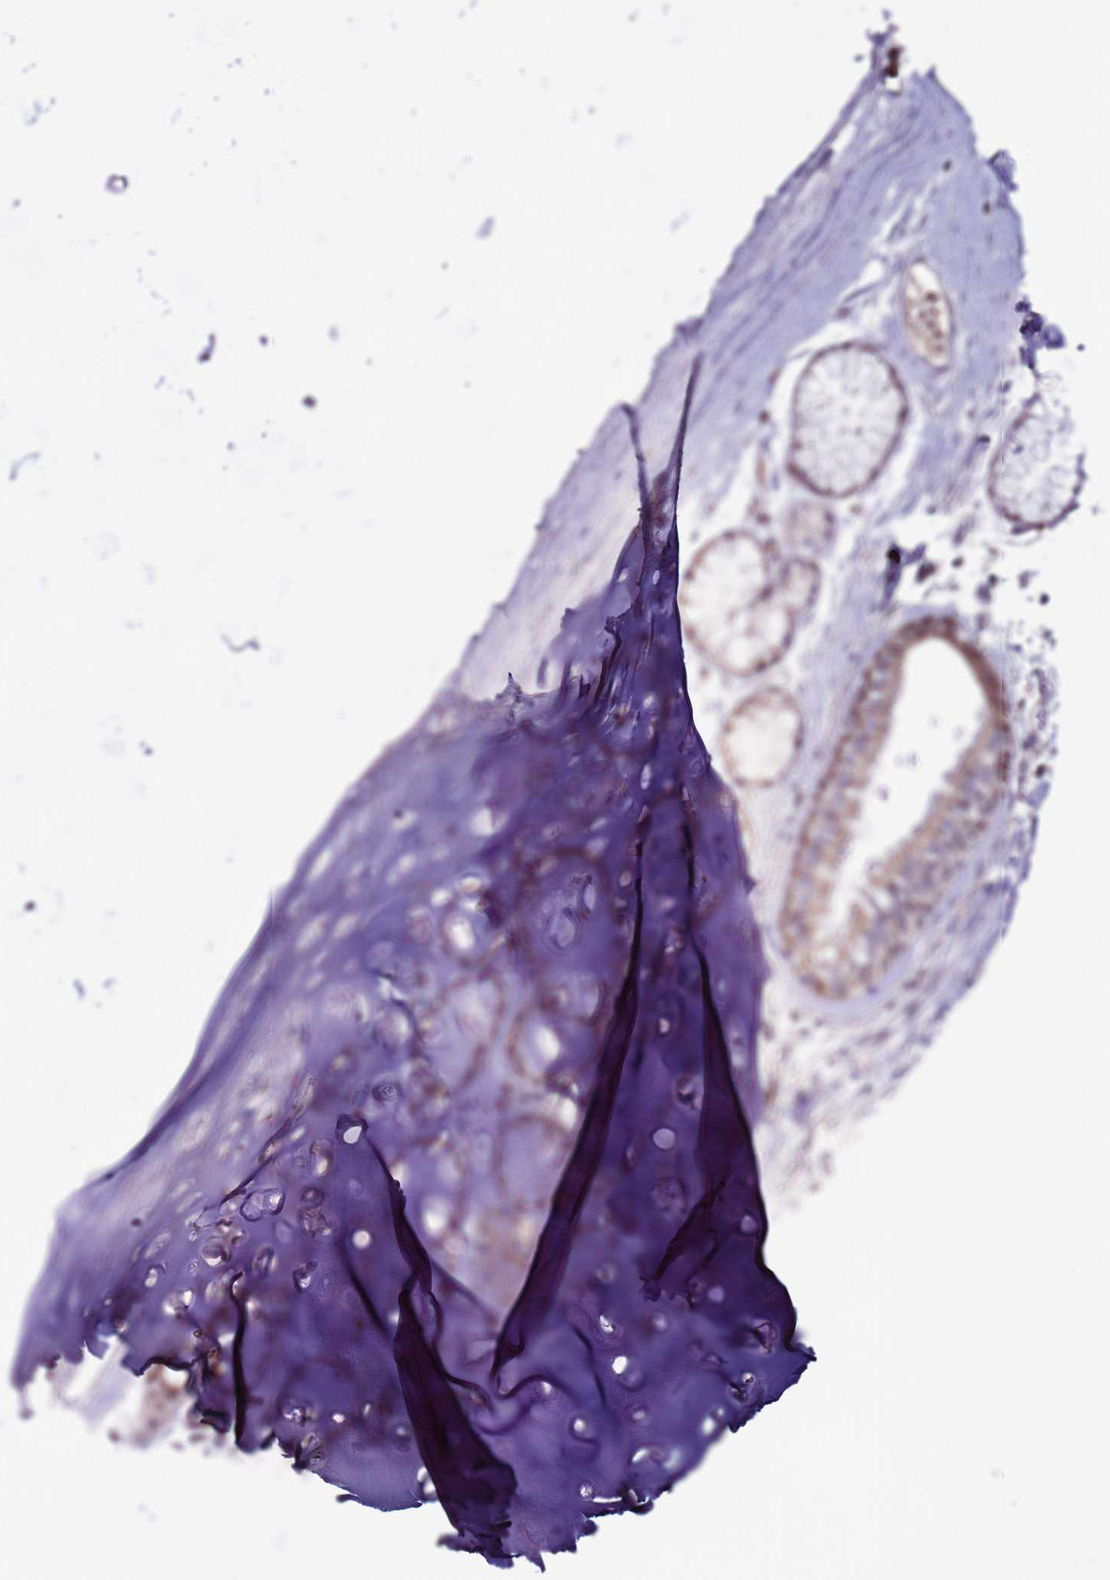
{"staining": {"intensity": "weak", "quantity": ">75%", "location": "cytoplasmic/membranous,nuclear"}, "tissue": "adipose tissue", "cell_type": "Adipocytes", "image_type": "normal", "snomed": [{"axis": "morphology", "description": "Normal tissue, NOS"}, {"axis": "topography", "description": "Cartilage tissue"}], "caption": "Adipose tissue stained for a protein (brown) displays weak cytoplasmic/membranous,nuclear positive staining in about >75% of adipocytes.", "gene": "CCDC71", "patient": {"sex": "male", "age": 73}}